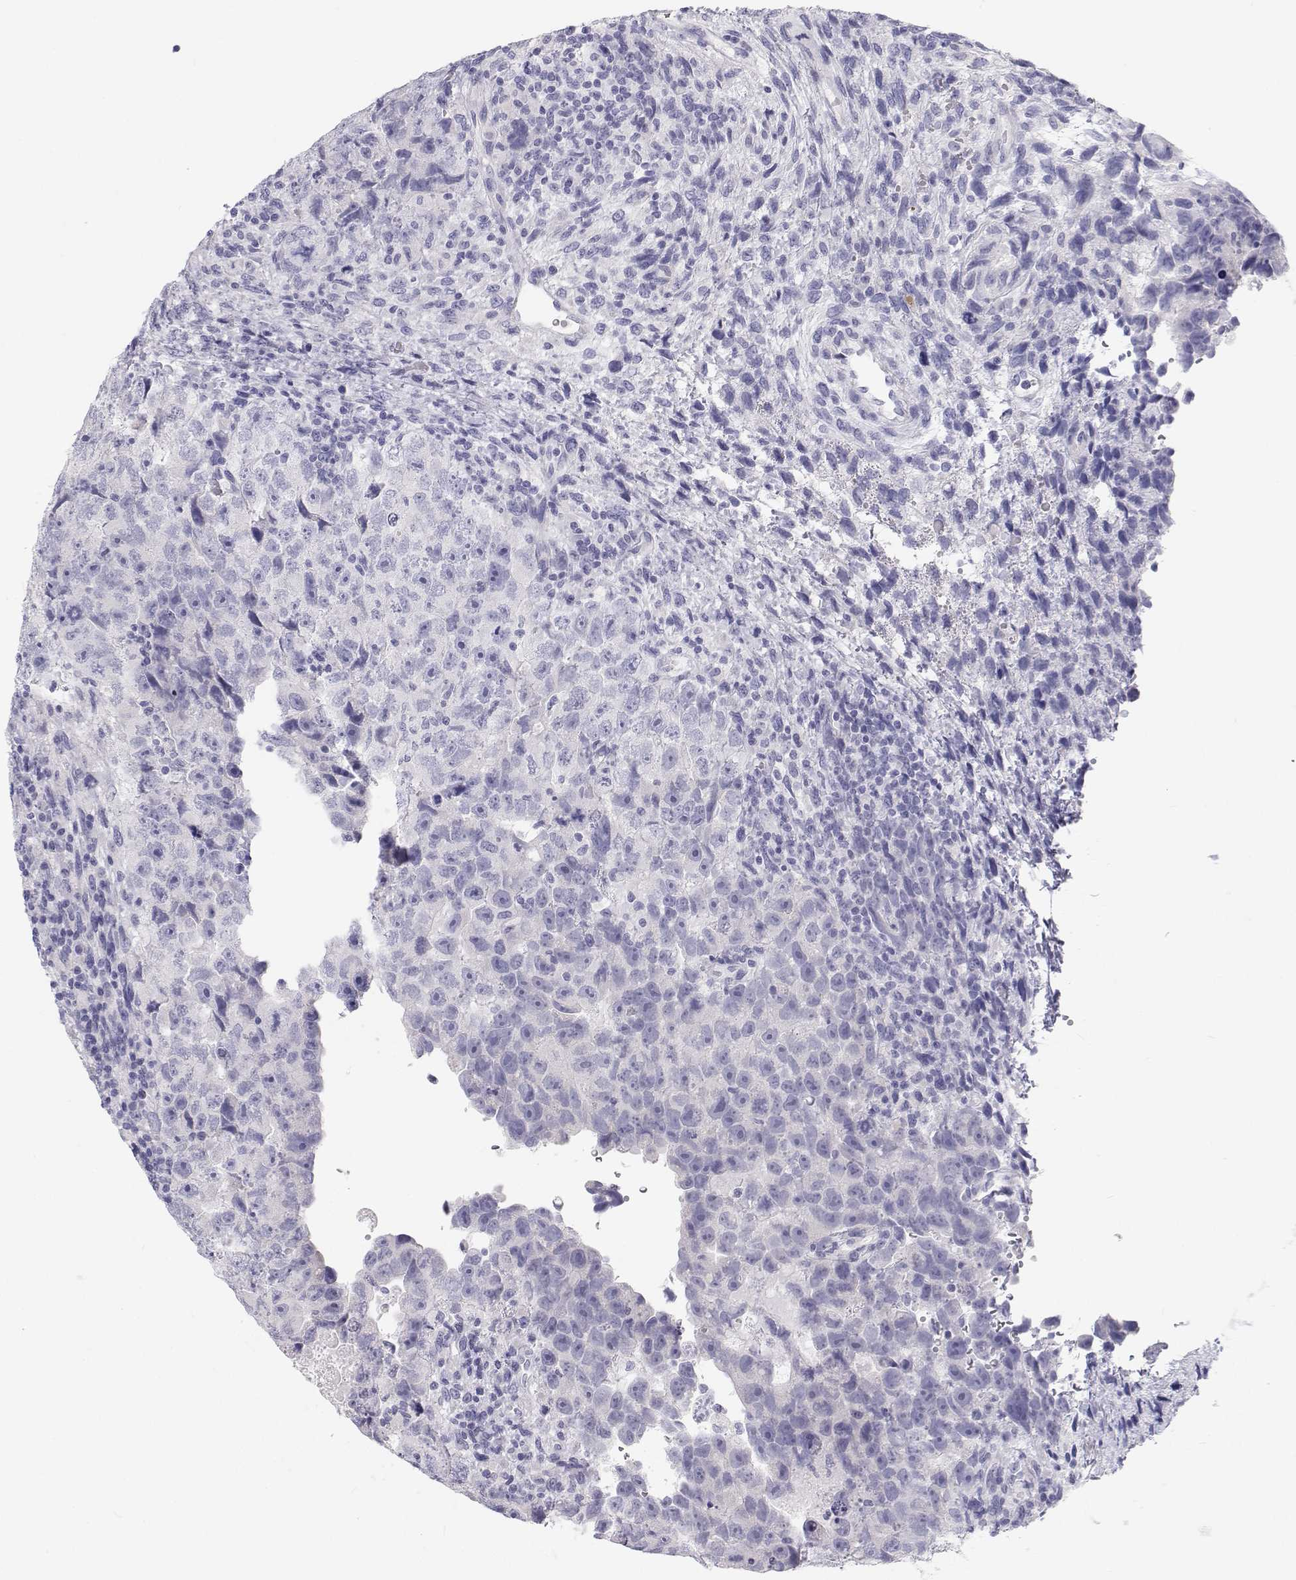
{"staining": {"intensity": "negative", "quantity": "none", "location": "none"}, "tissue": "testis cancer", "cell_type": "Tumor cells", "image_type": "cancer", "snomed": [{"axis": "morphology", "description": "Carcinoma, Embryonal, NOS"}, {"axis": "topography", "description": "Testis"}], "caption": "Immunohistochemistry (IHC) image of neoplastic tissue: human testis cancer (embryonal carcinoma) stained with DAB shows no significant protein positivity in tumor cells. (DAB immunohistochemistry (IHC) with hematoxylin counter stain).", "gene": "TTN", "patient": {"sex": "male", "age": 24}}